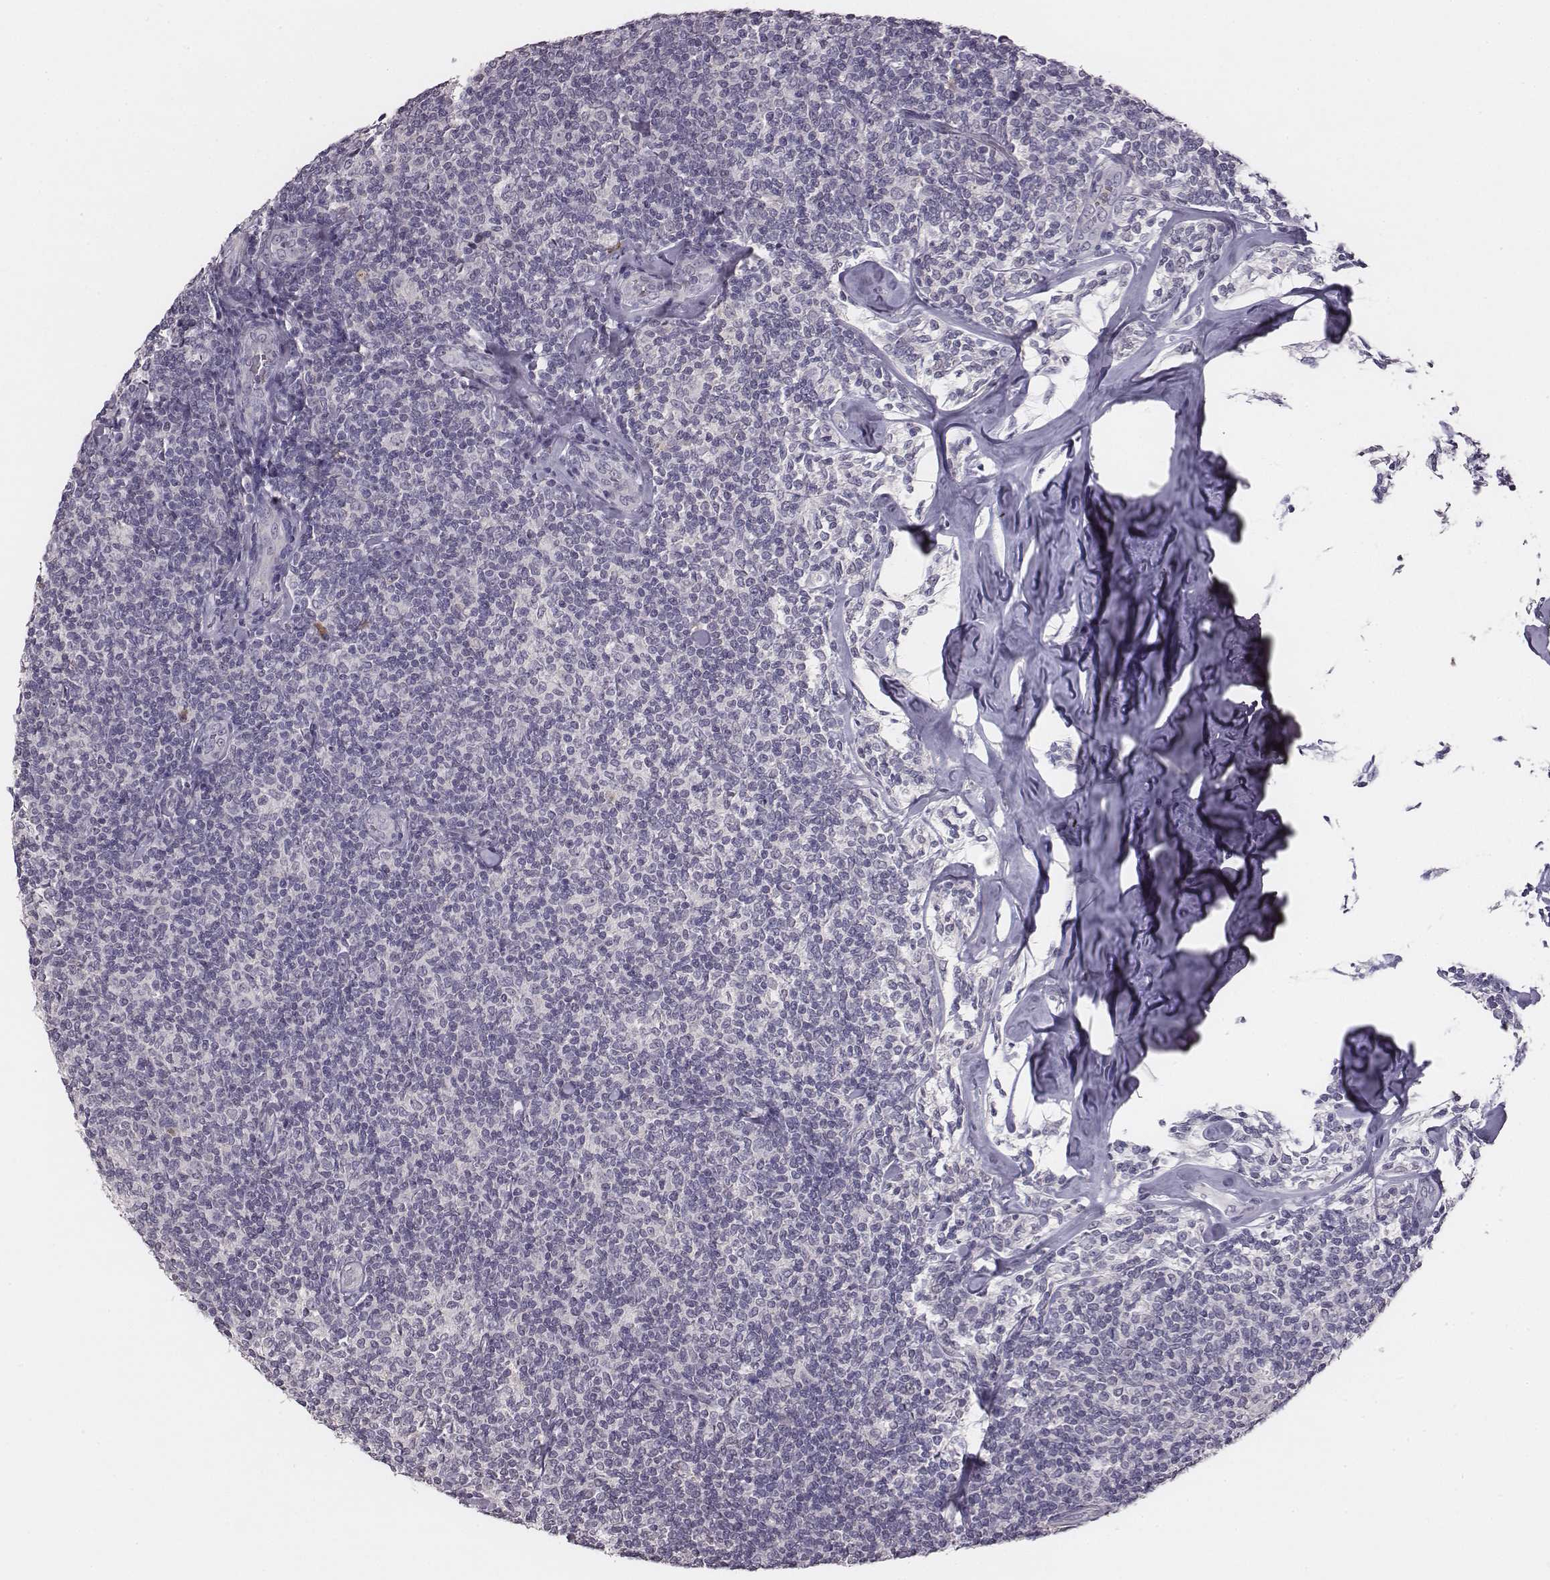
{"staining": {"intensity": "negative", "quantity": "none", "location": "none"}, "tissue": "lymphoma", "cell_type": "Tumor cells", "image_type": "cancer", "snomed": [{"axis": "morphology", "description": "Malignant lymphoma, non-Hodgkin's type, Low grade"}, {"axis": "topography", "description": "Lymph node"}], "caption": "Low-grade malignant lymphoma, non-Hodgkin's type was stained to show a protein in brown. There is no significant positivity in tumor cells.", "gene": "SLC22A6", "patient": {"sex": "female", "age": 56}}